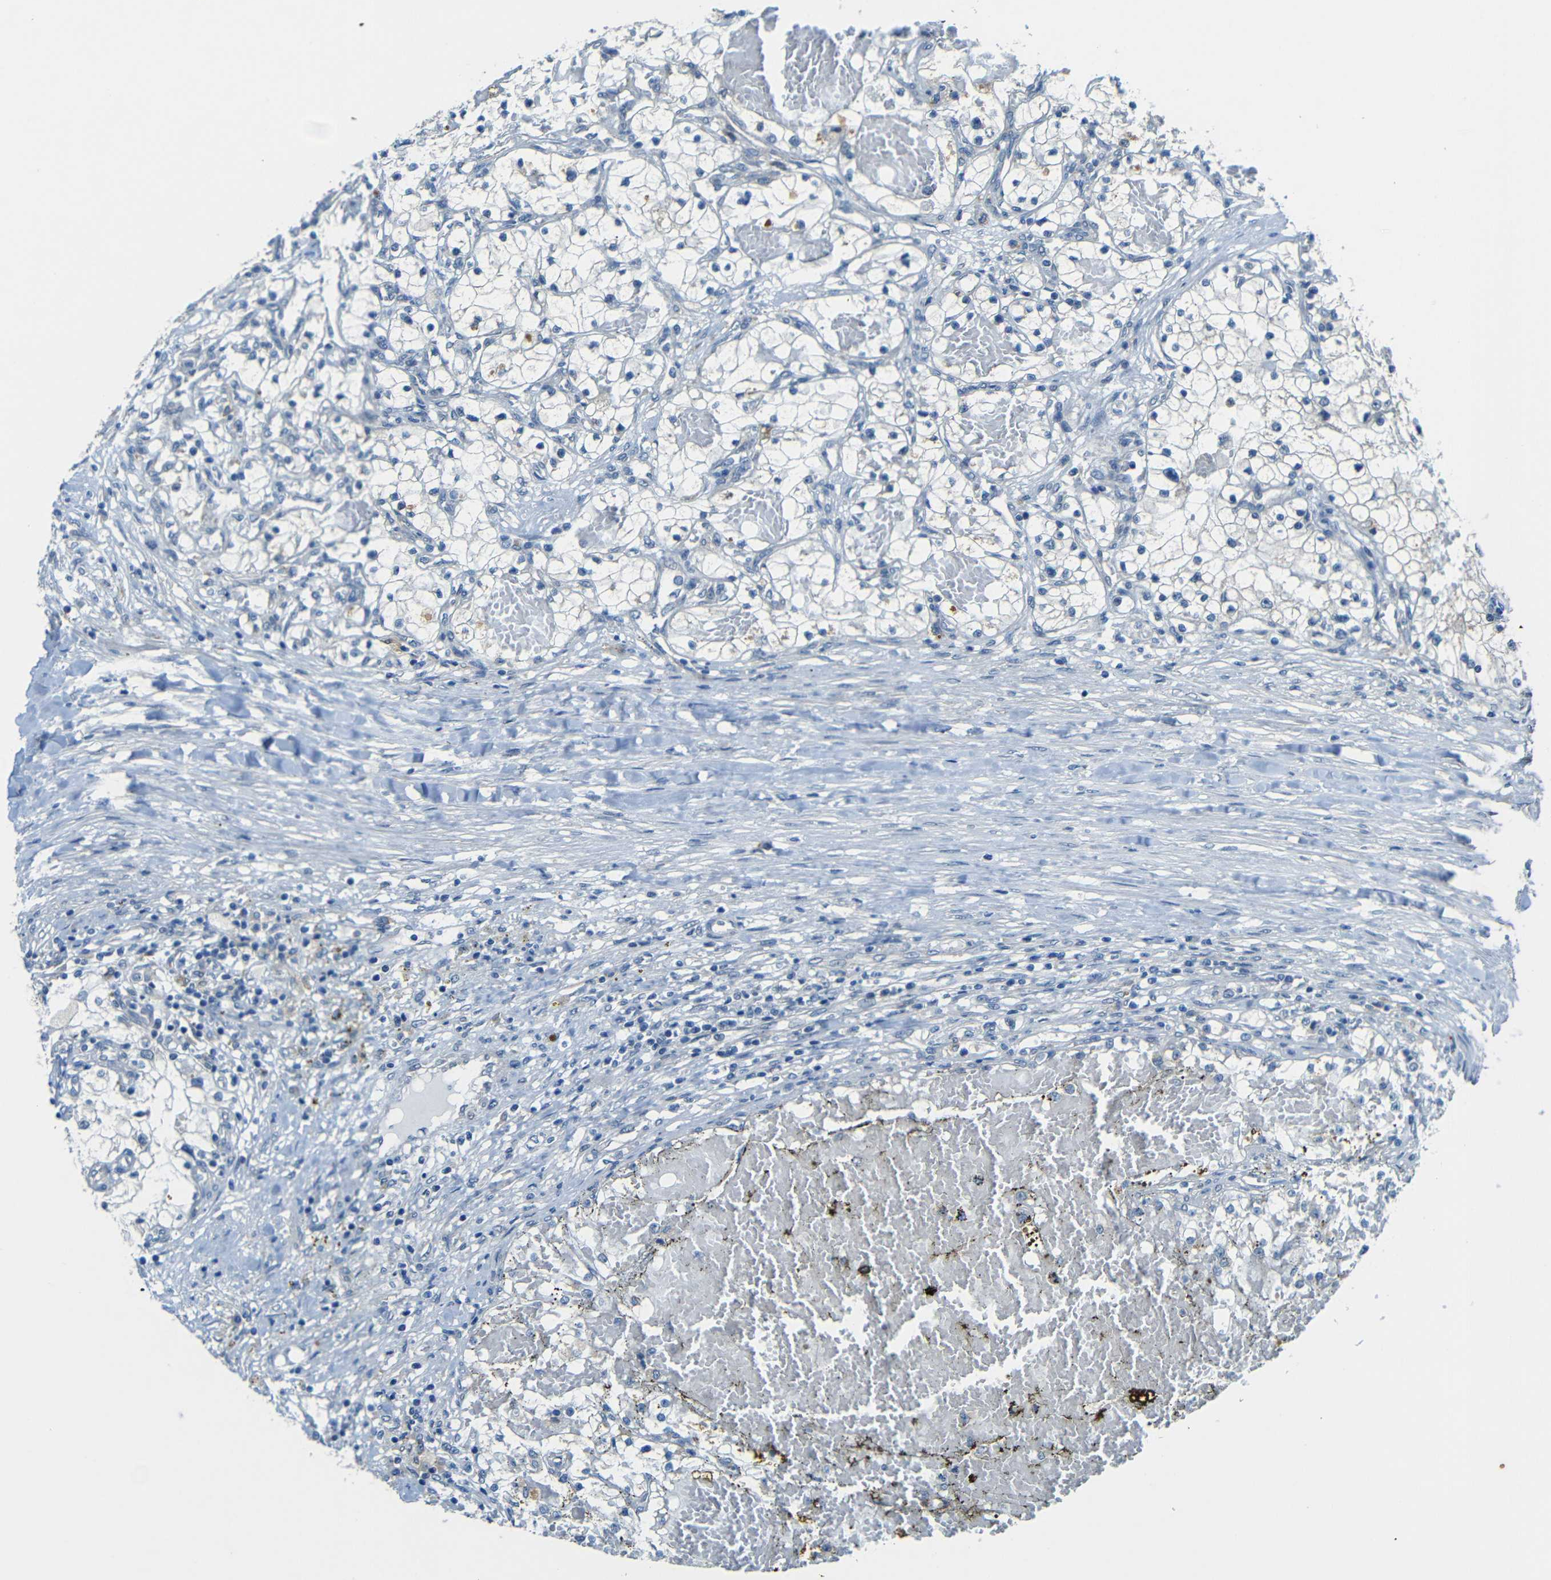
{"staining": {"intensity": "negative", "quantity": "none", "location": "none"}, "tissue": "renal cancer", "cell_type": "Tumor cells", "image_type": "cancer", "snomed": [{"axis": "morphology", "description": "Adenocarcinoma, NOS"}, {"axis": "topography", "description": "Kidney"}], "caption": "IHC histopathology image of neoplastic tissue: renal cancer (adenocarcinoma) stained with DAB reveals no significant protein expression in tumor cells.", "gene": "ANKRD22", "patient": {"sex": "male", "age": 68}}